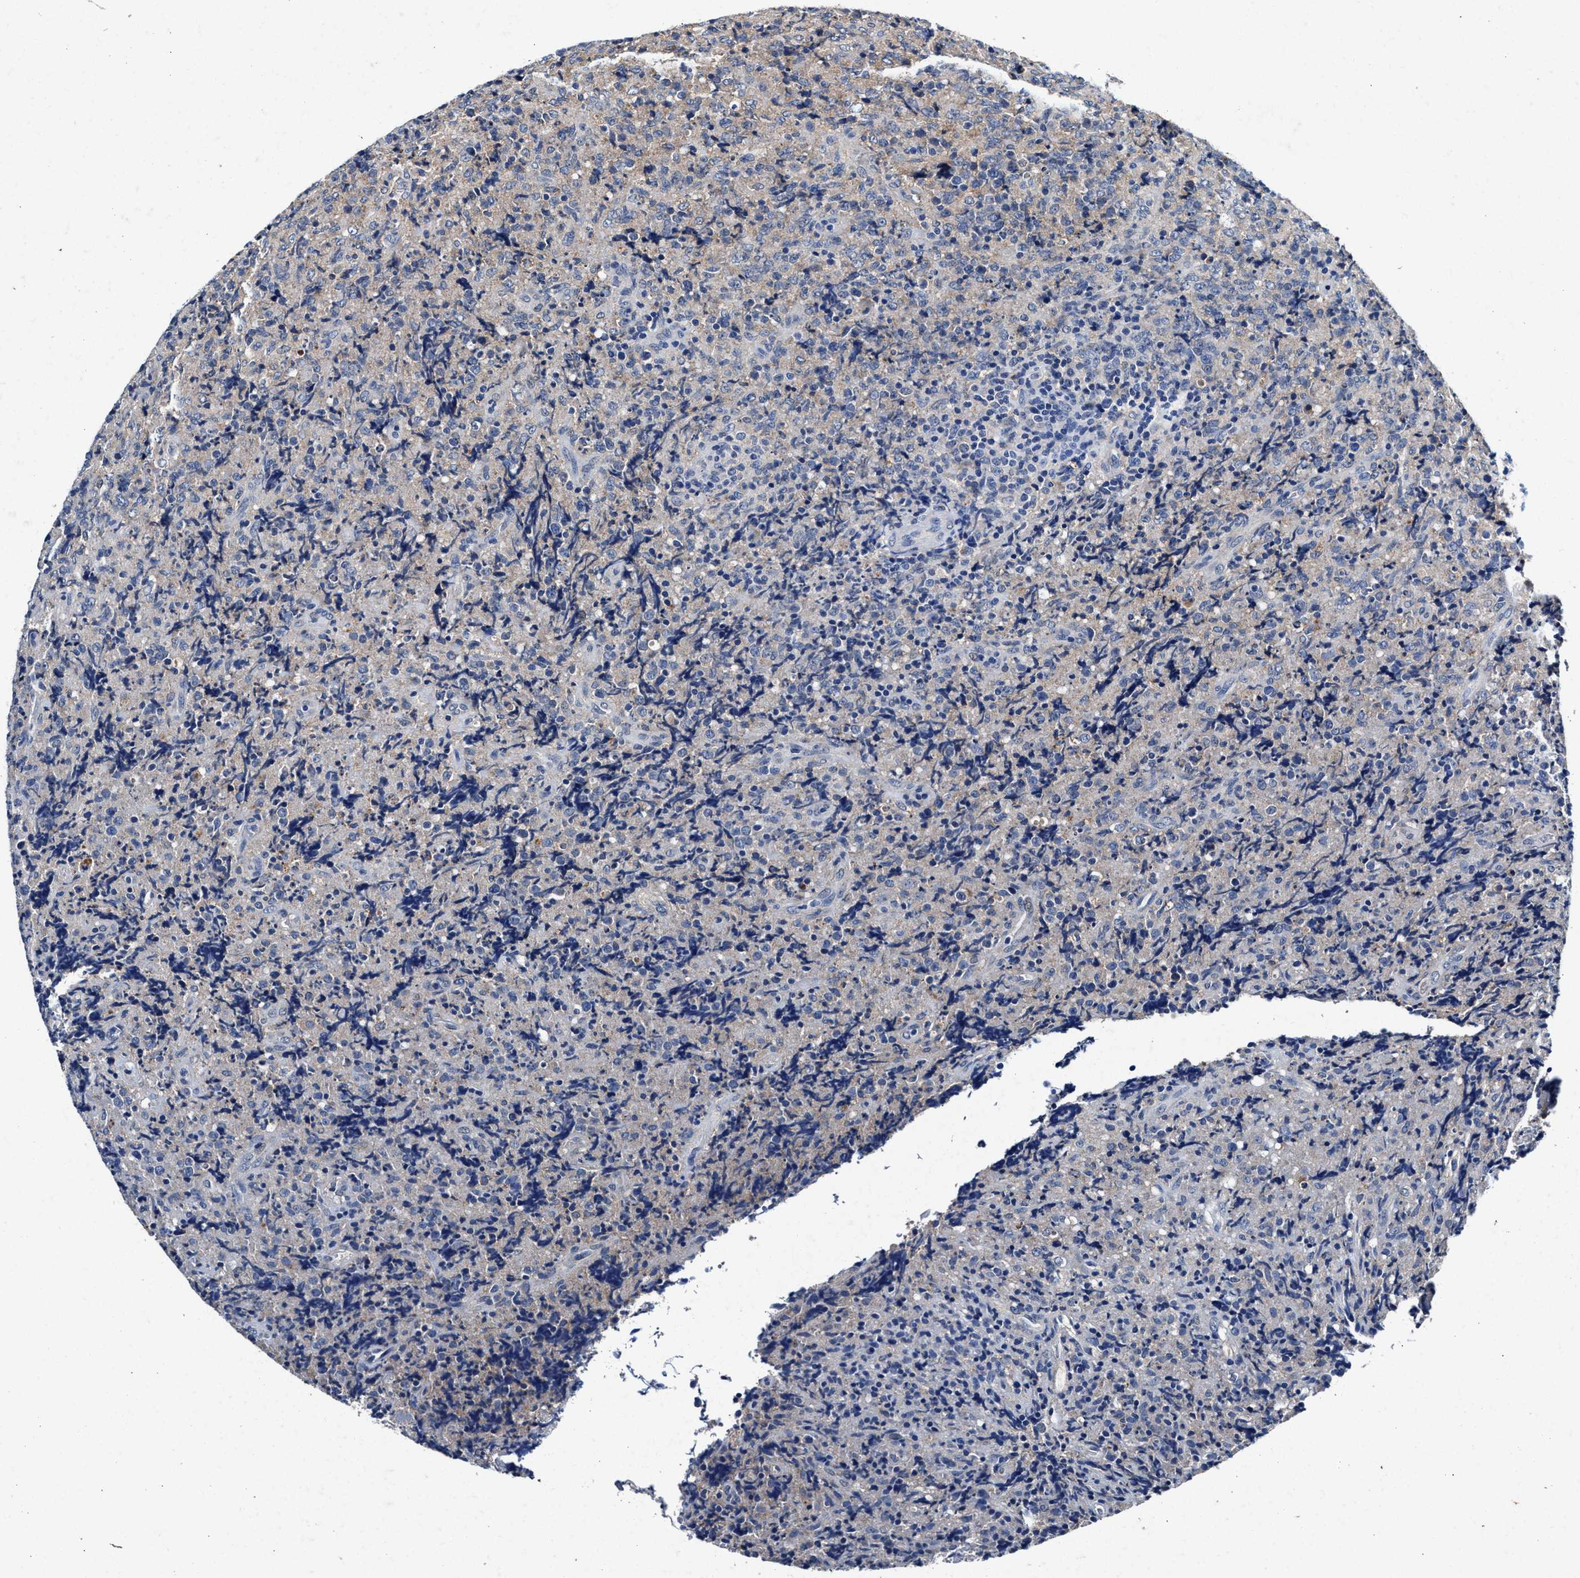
{"staining": {"intensity": "negative", "quantity": "none", "location": "none"}, "tissue": "lymphoma", "cell_type": "Tumor cells", "image_type": "cancer", "snomed": [{"axis": "morphology", "description": "Malignant lymphoma, non-Hodgkin's type, High grade"}, {"axis": "topography", "description": "Tonsil"}], "caption": "DAB immunohistochemical staining of human malignant lymphoma, non-Hodgkin's type (high-grade) shows no significant expression in tumor cells.", "gene": "SLC8A1", "patient": {"sex": "female", "age": 36}}